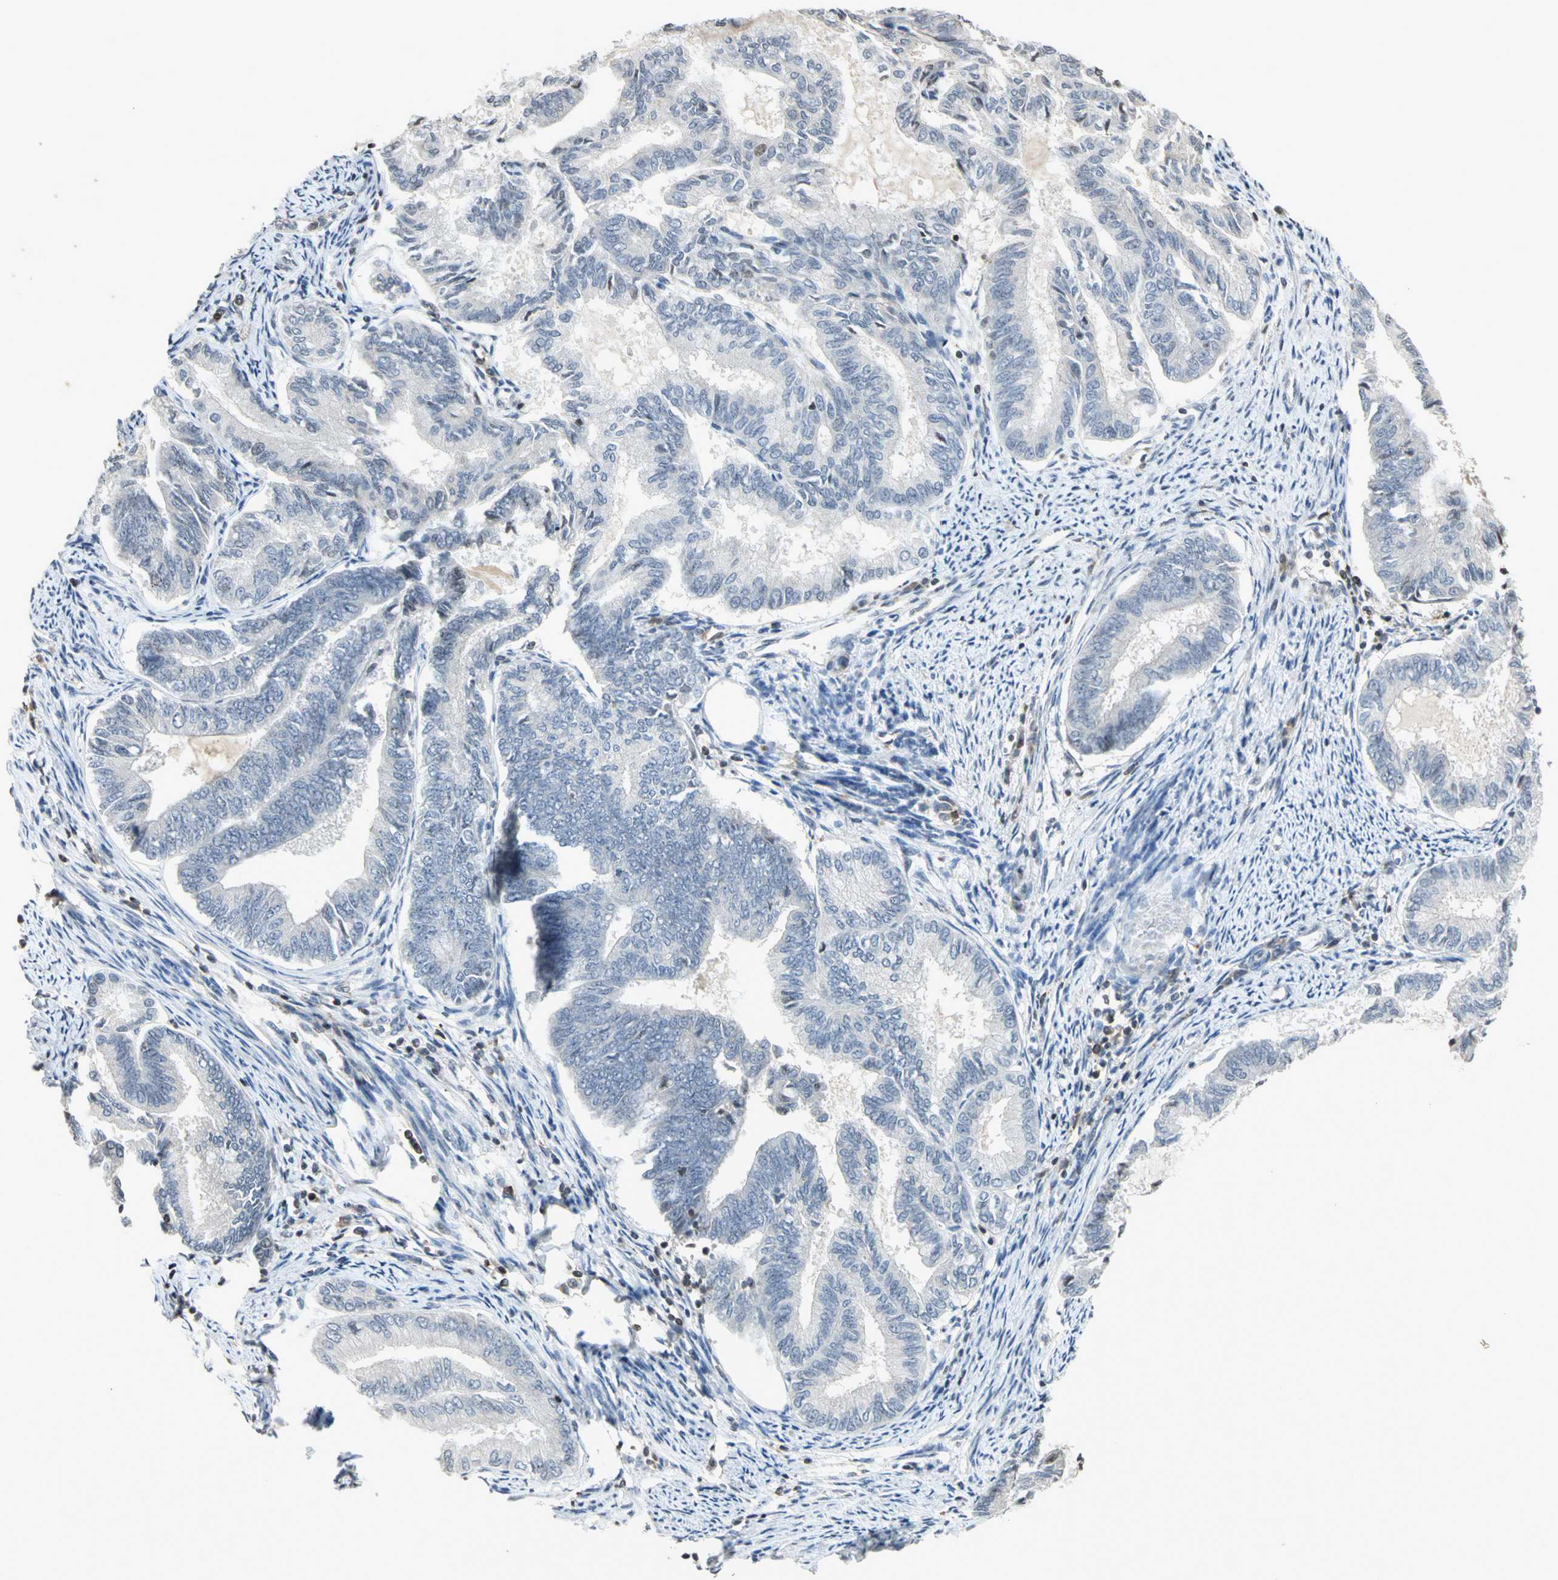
{"staining": {"intensity": "negative", "quantity": "none", "location": "none"}, "tissue": "endometrial cancer", "cell_type": "Tumor cells", "image_type": "cancer", "snomed": [{"axis": "morphology", "description": "Adenocarcinoma, NOS"}, {"axis": "topography", "description": "Endometrium"}], "caption": "This is an immunohistochemistry (IHC) micrograph of human adenocarcinoma (endometrial). There is no staining in tumor cells.", "gene": "IL16", "patient": {"sex": "female", "age": 86}}